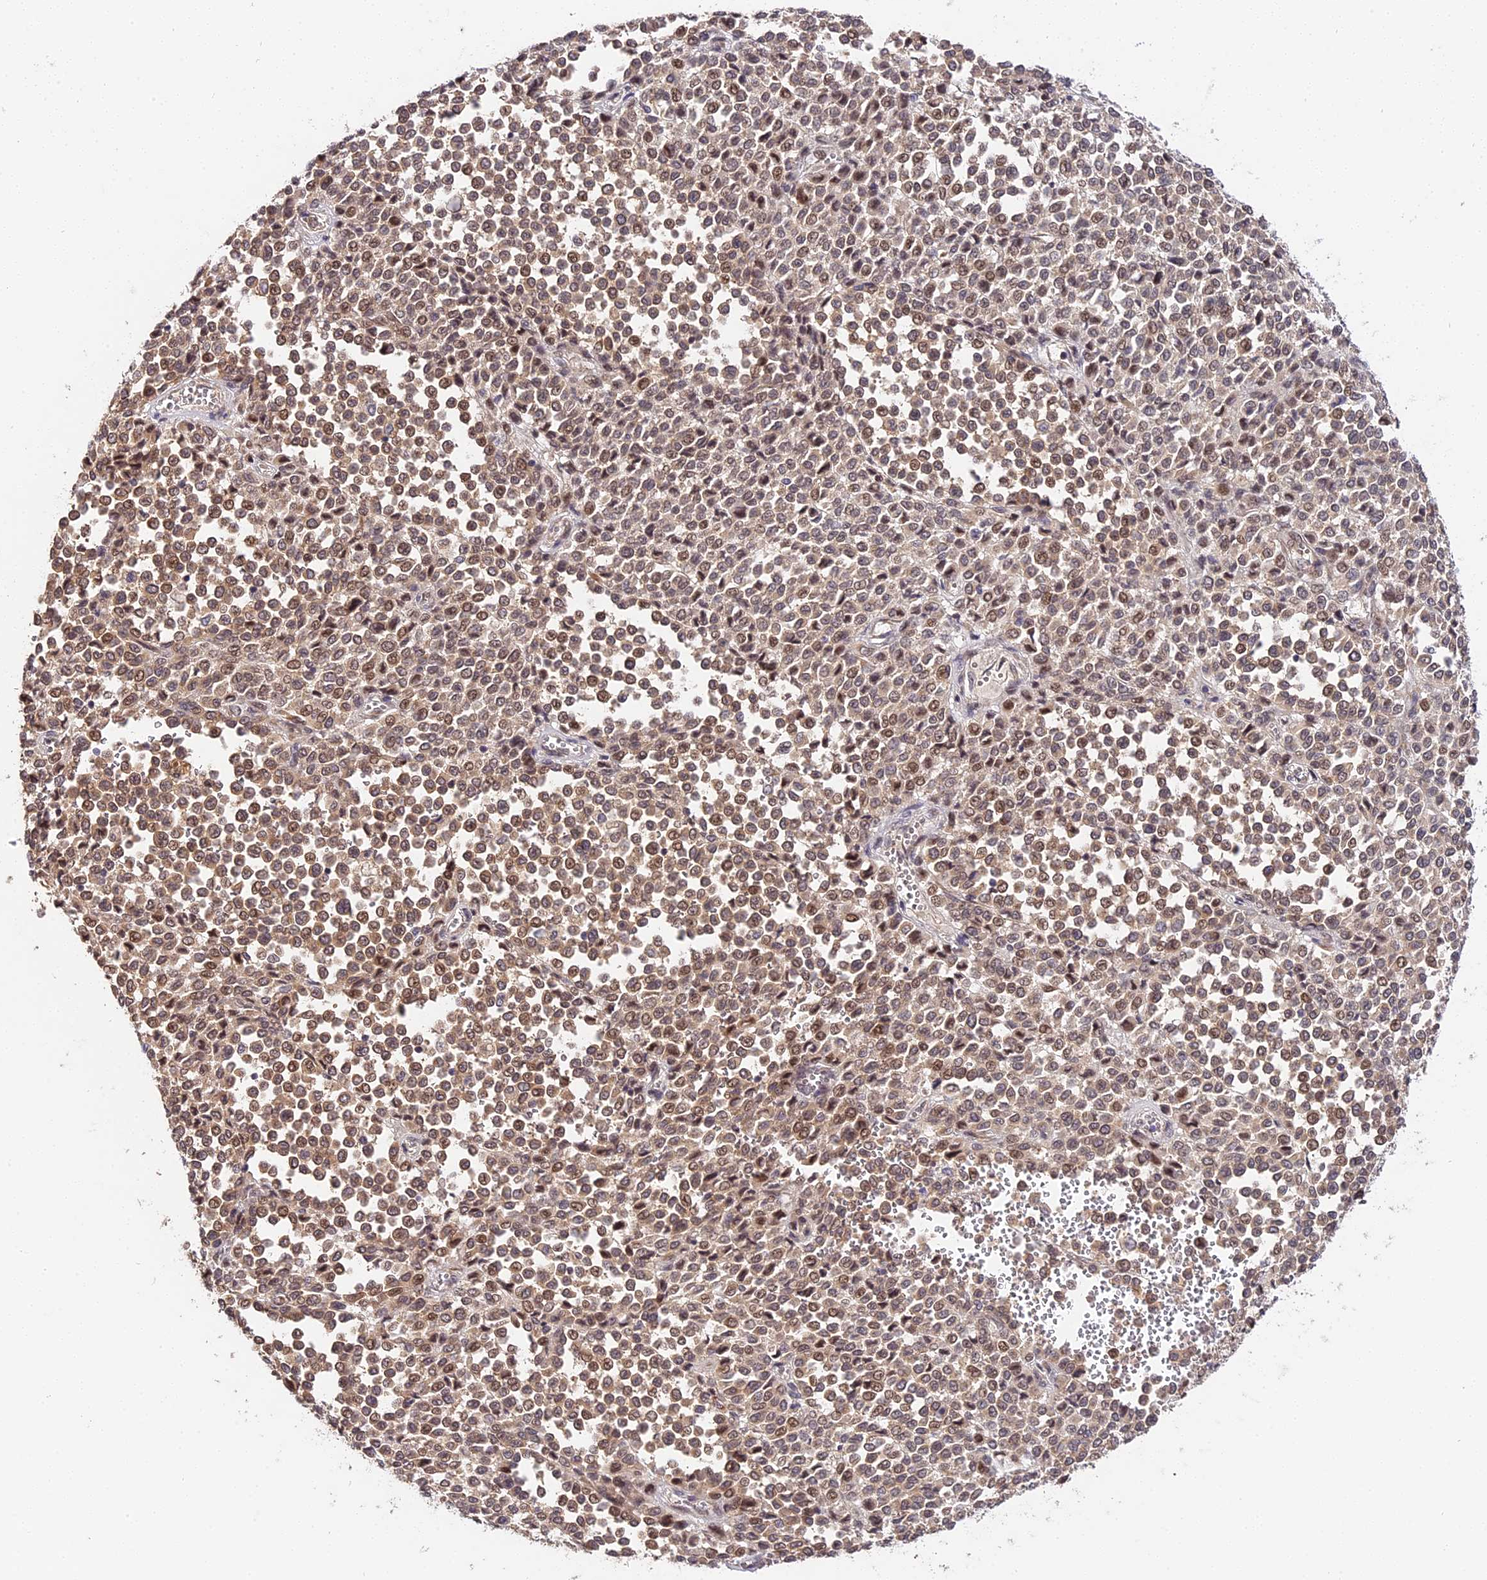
{"staining": {"intensity": "weak", "quantity": ">75%", "location": "cytoplasmic/membranous,nuclear"}, "tissue": "melanoma", "cell_type": "Tumor cells", "image_type": "cancer", "snomed": [{"axis": "morphology", "description": "Malignant melanoma, Metastatic site"}, {"axis": "topography", "description": "Pancreas"}], "caption": "IHC image of human melanoma stained for a protein (brown), which demonstrates low levels of weak cytoplasmic/membranous and nuclear expression in approximately >75% of tumor cells.", "gene": "IMPACT", "patient": {"sex": "female", "age": 30}}